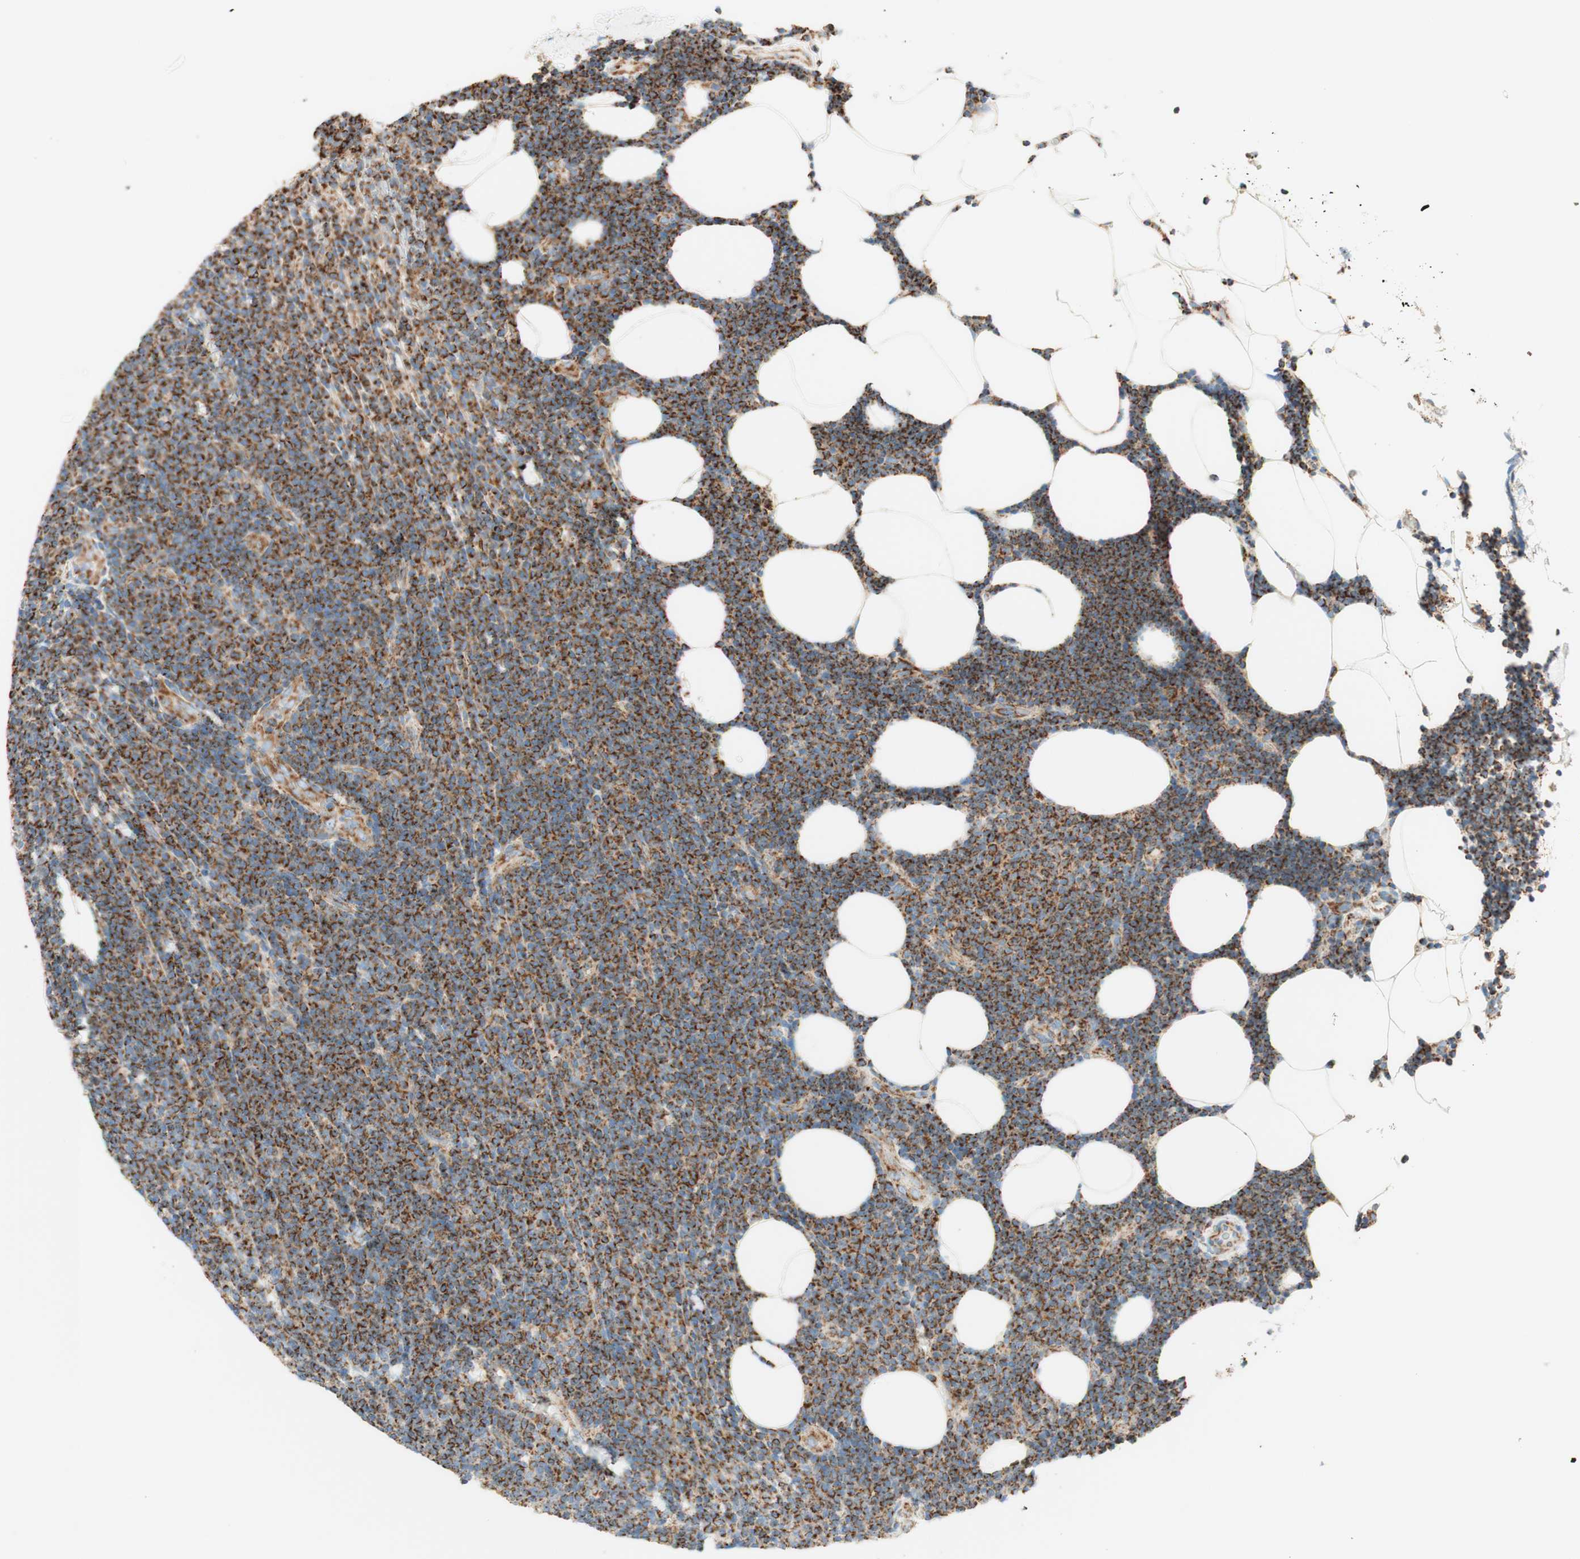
{"staining": {"intensity": "strong", "quantity": ">75%", "location": "cytoplasmic/membranous"}, "tissue": "lymphoma", "cell_type": "Tumor cells", "image_type": "cancer", "snomed": [{"axis": "morphology", "description": "Malignant lymphoma, non-Hodgkin's type, Low grade"}, {"axis": "topography", "description": "Lymph node"}], "caption": "High-power microscopy captured an IHC histopathology image of lymphoma, revealing strong cytoplasmic/membranous expression in about >75% of tumor cells.", "gene": "TOMM20", "patient": {"sex": "male", "age": 66}}